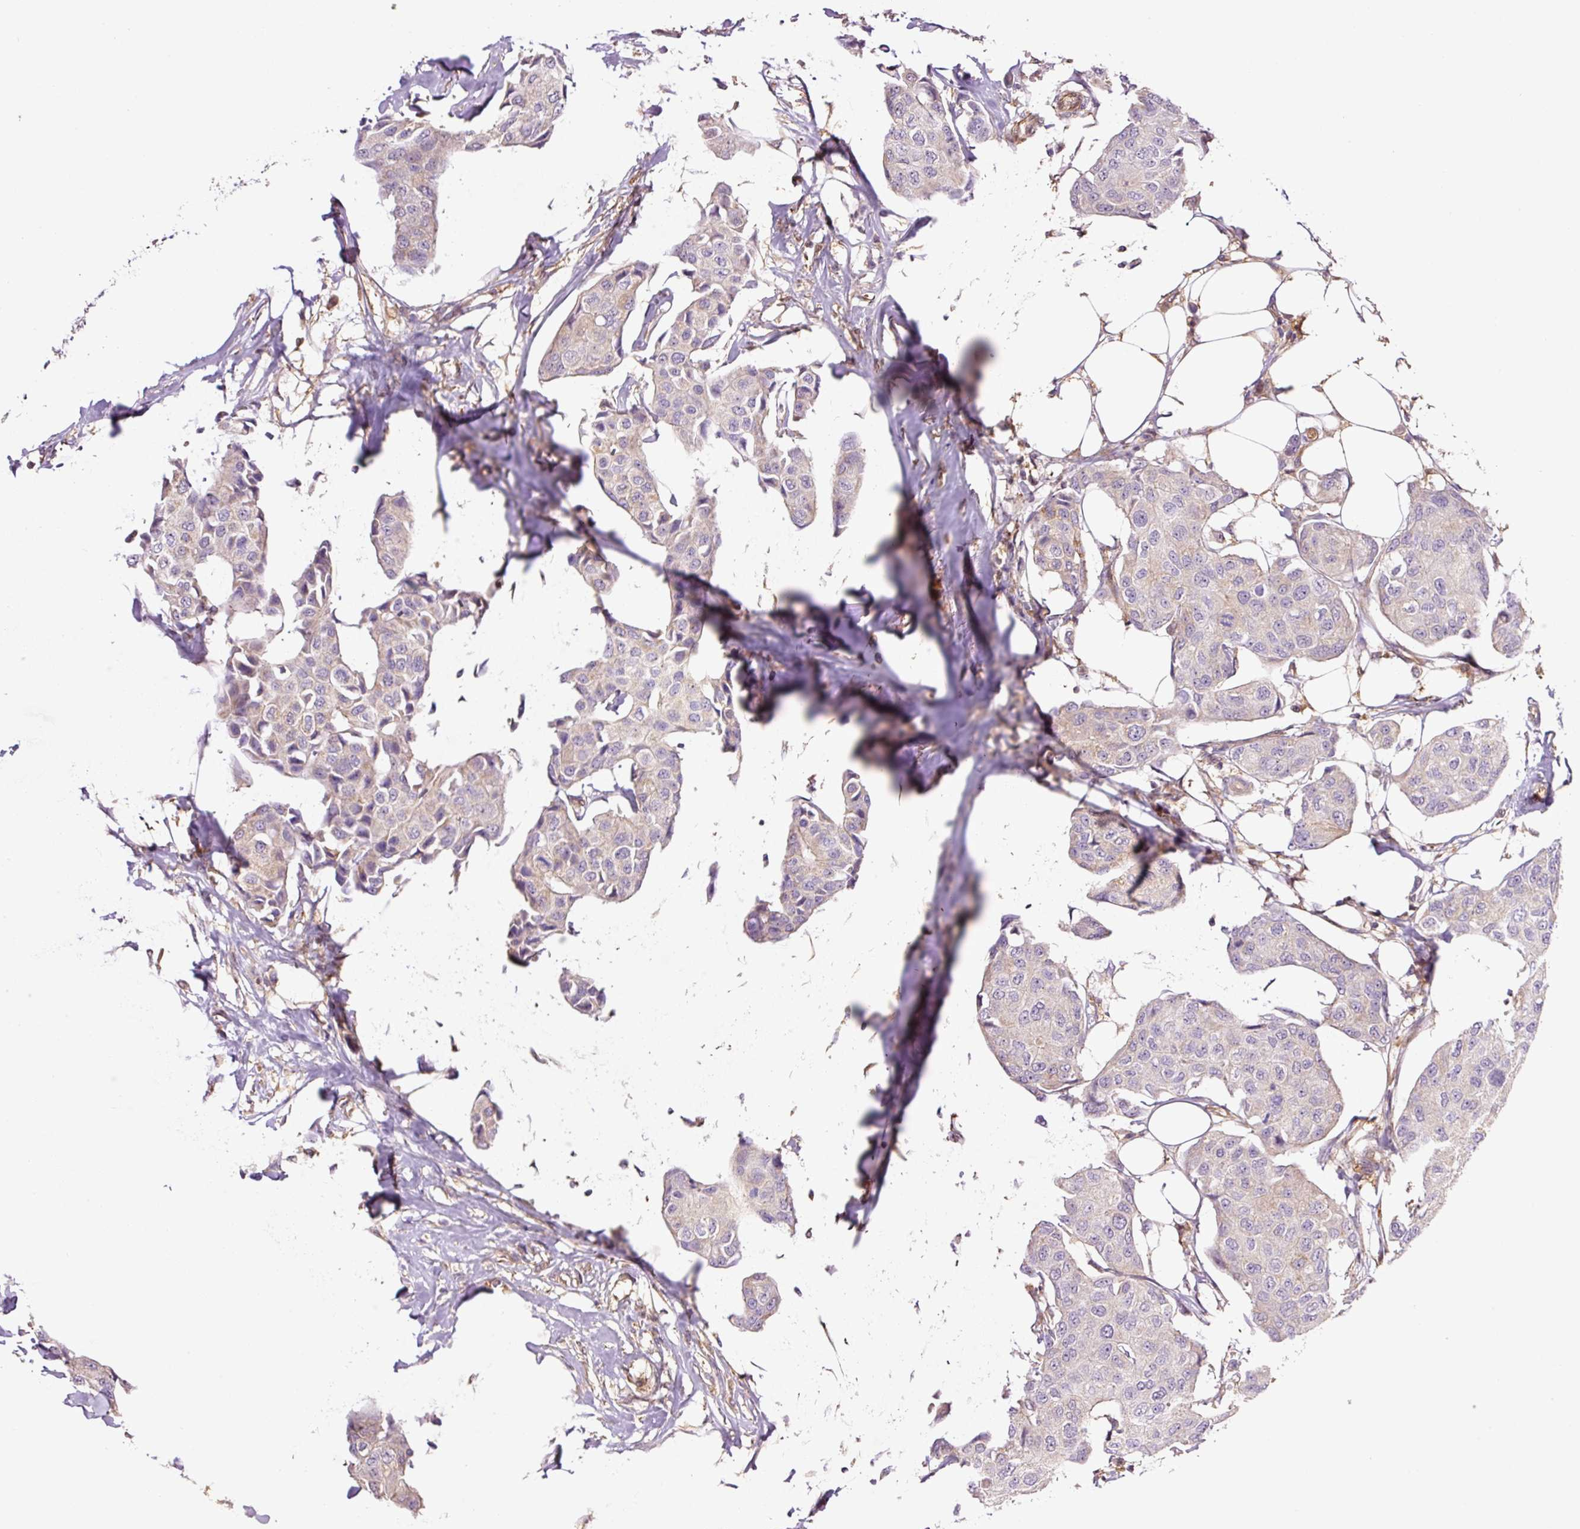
{"staining": {"intensity": "weak", "quantity": "25%-75%", "location": "cytoplasmic/membranous"}, "tissue": "breast cancer", "cell_type": "Tumor cells", "image_type": "cancer", "snomed": [{"axis": "morphology", "description": "Duct carcinoma"}, {"axis": "topography", "description": "Breast"}, {"axis": "topography", "description": "Lymph node"}], "caption": "DAB immunohistochemical staining of breast infiltrating ductal carcinoma displays weak cytoplasmic/membranous protein positivity in about 25%-75% of tumor cells. (Stains: DAB in brown, nuclei in blue, Microscopy: brightfield microscopy at high magnification).", "gene": "PCK2", "patient": {"sex": "female", "age": 80}}